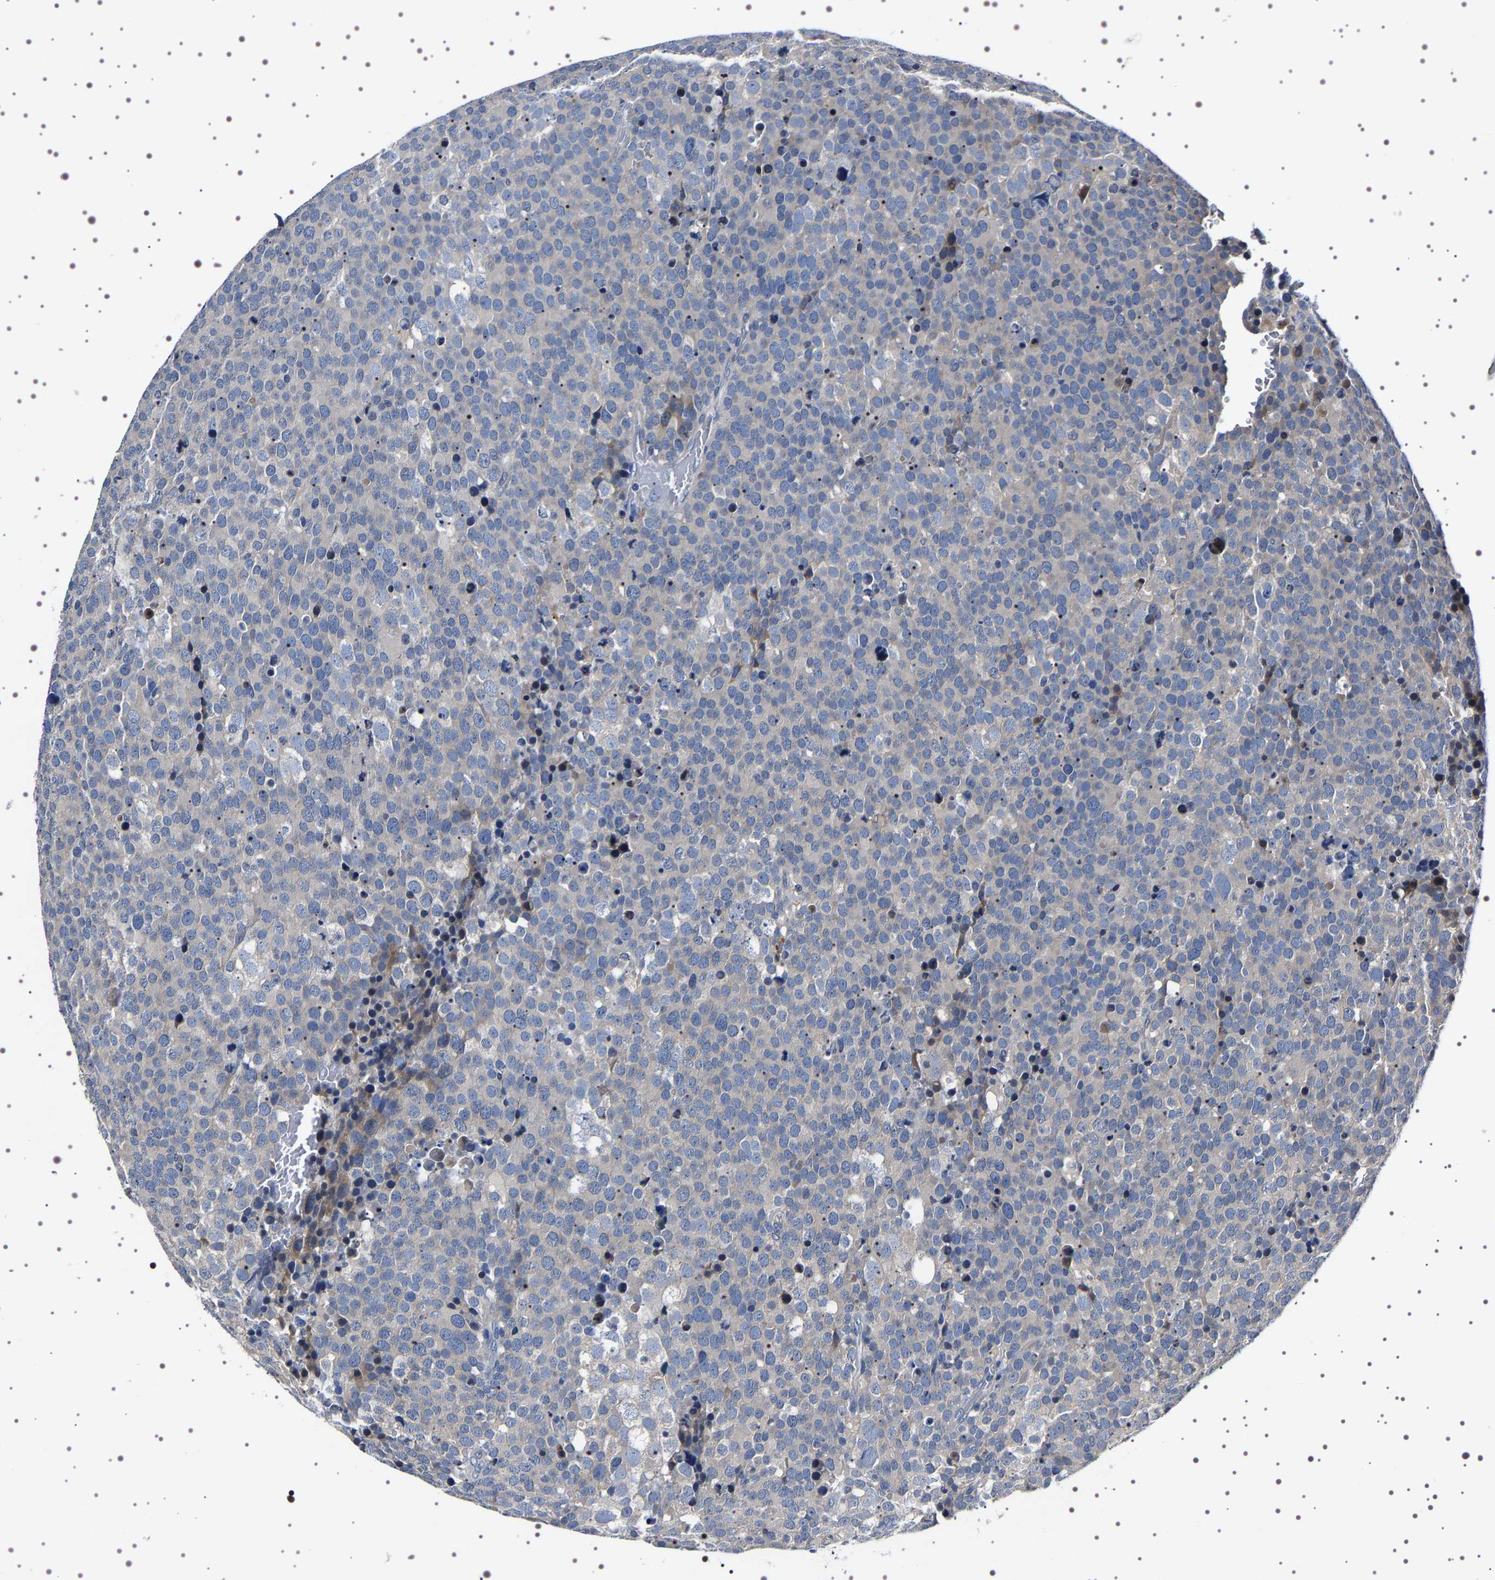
{"staining": {"intensity": "weak", "quantity": "<25%", "location": "cytoplasmic/membranous"}, "tissue": "testis cancer", "cell_type": "Tumor cells", "image_type": "cancer", "snomed": [{"axis": "morphology", "description": "Seminoma, NOS"}, {"axis": "topography", "description": "Testis"}], "caption": "The image demonstrates no significant expression in tumor cells of testis seminoma.", "gene": "TARBP1", "patient": {"sex": "male", "age": 71}}